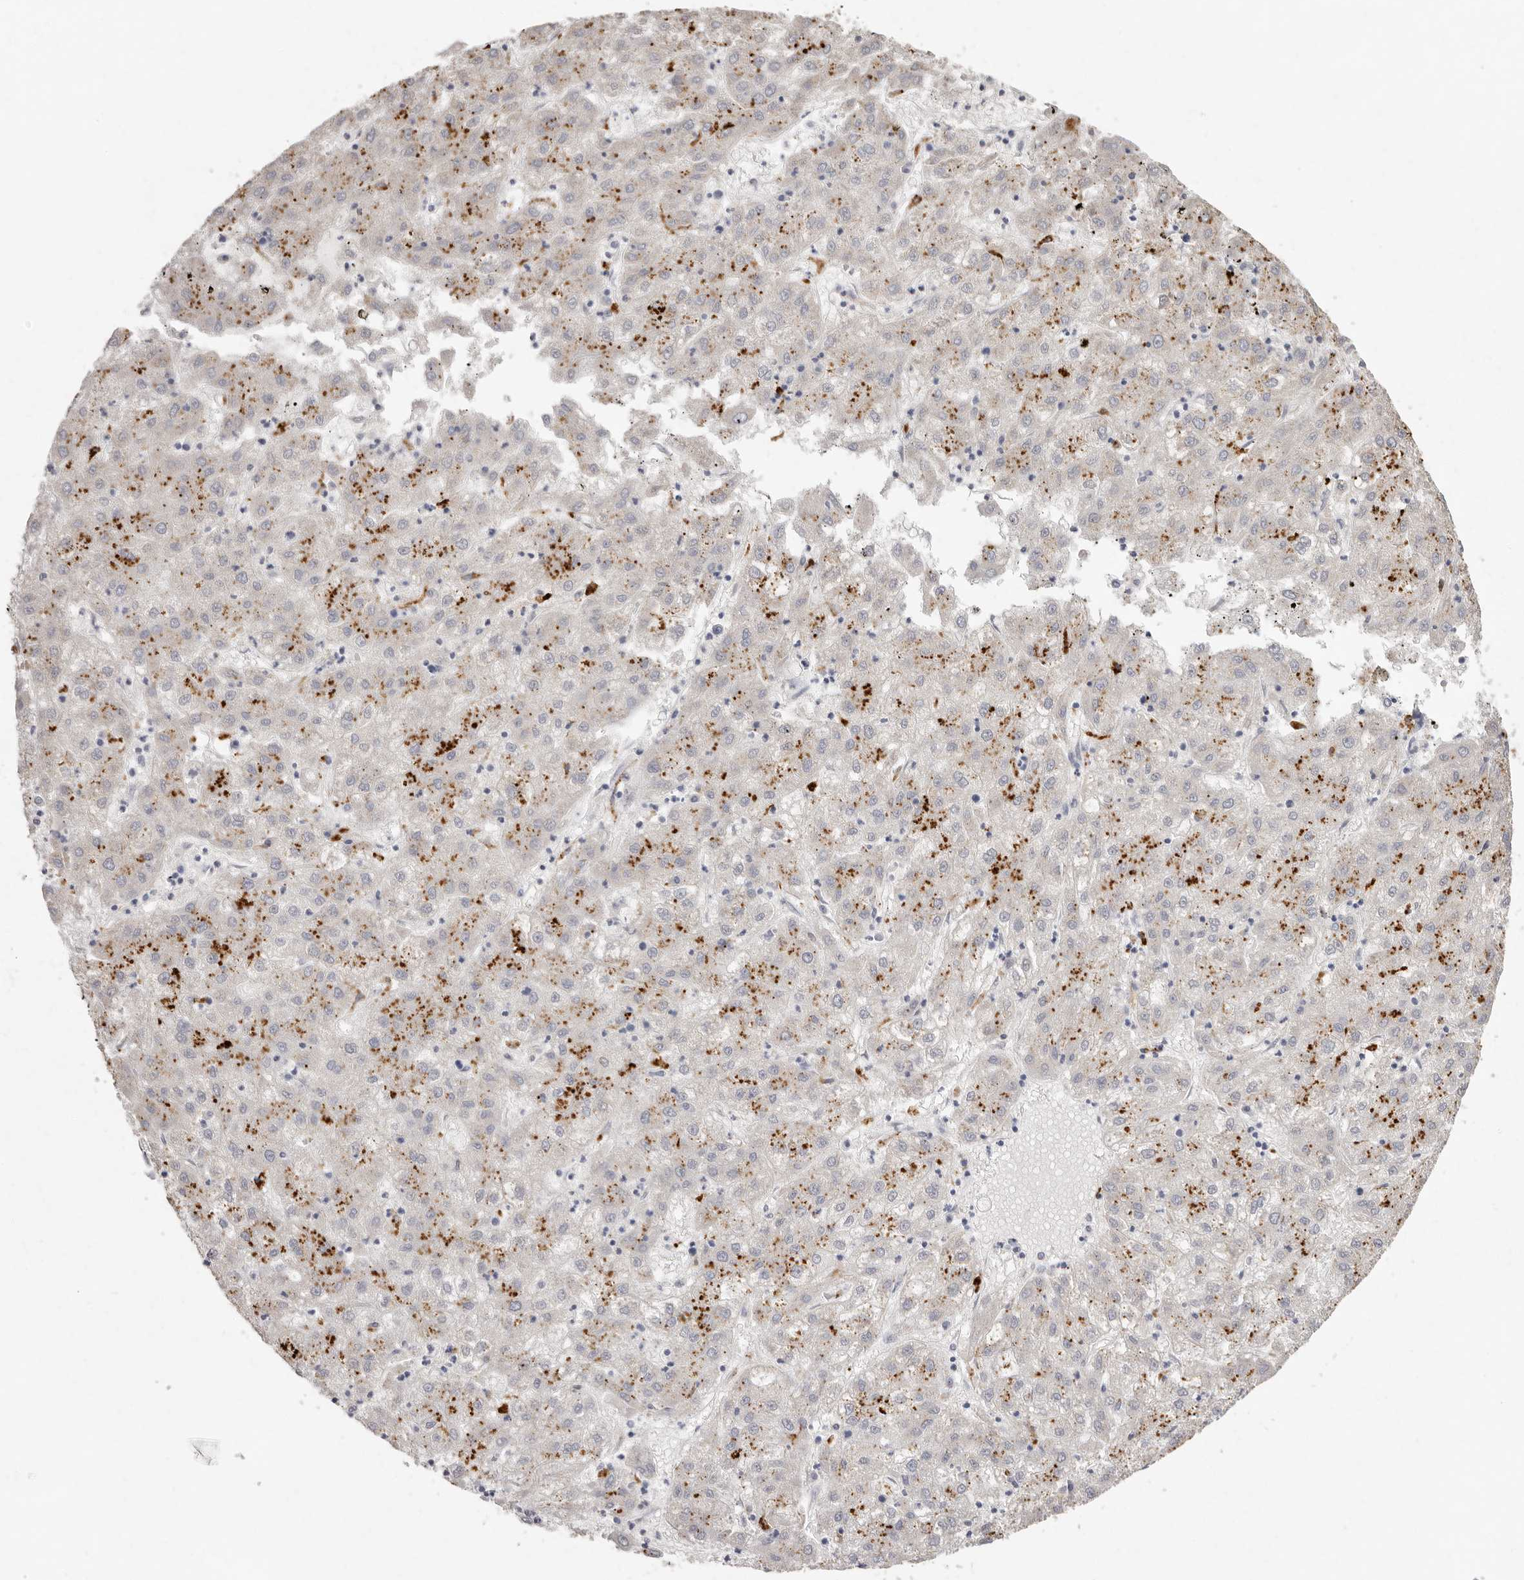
{"staining": {"intensity": "negative", "quantity": "none", "location": "none"}, "tissue": "liver cancer", "cell_type": "Tumor cells", "image_type": "cancer", "snomed": [{"axis": "morphology", "description": "Carcinoma, Hepatocellular, NOS"}, {"axis": "topography", "description": "Liver"}], "caption": "Immunohistochemical staining of liver hepatocellular carcinoma exhibits no significant expression in tumor cells. (DAB immunohistochemistry visualized using brightfield microscopy, high magnification).", "gene": "FAM185A", "patient": {"sex": "male", "age": 72}}